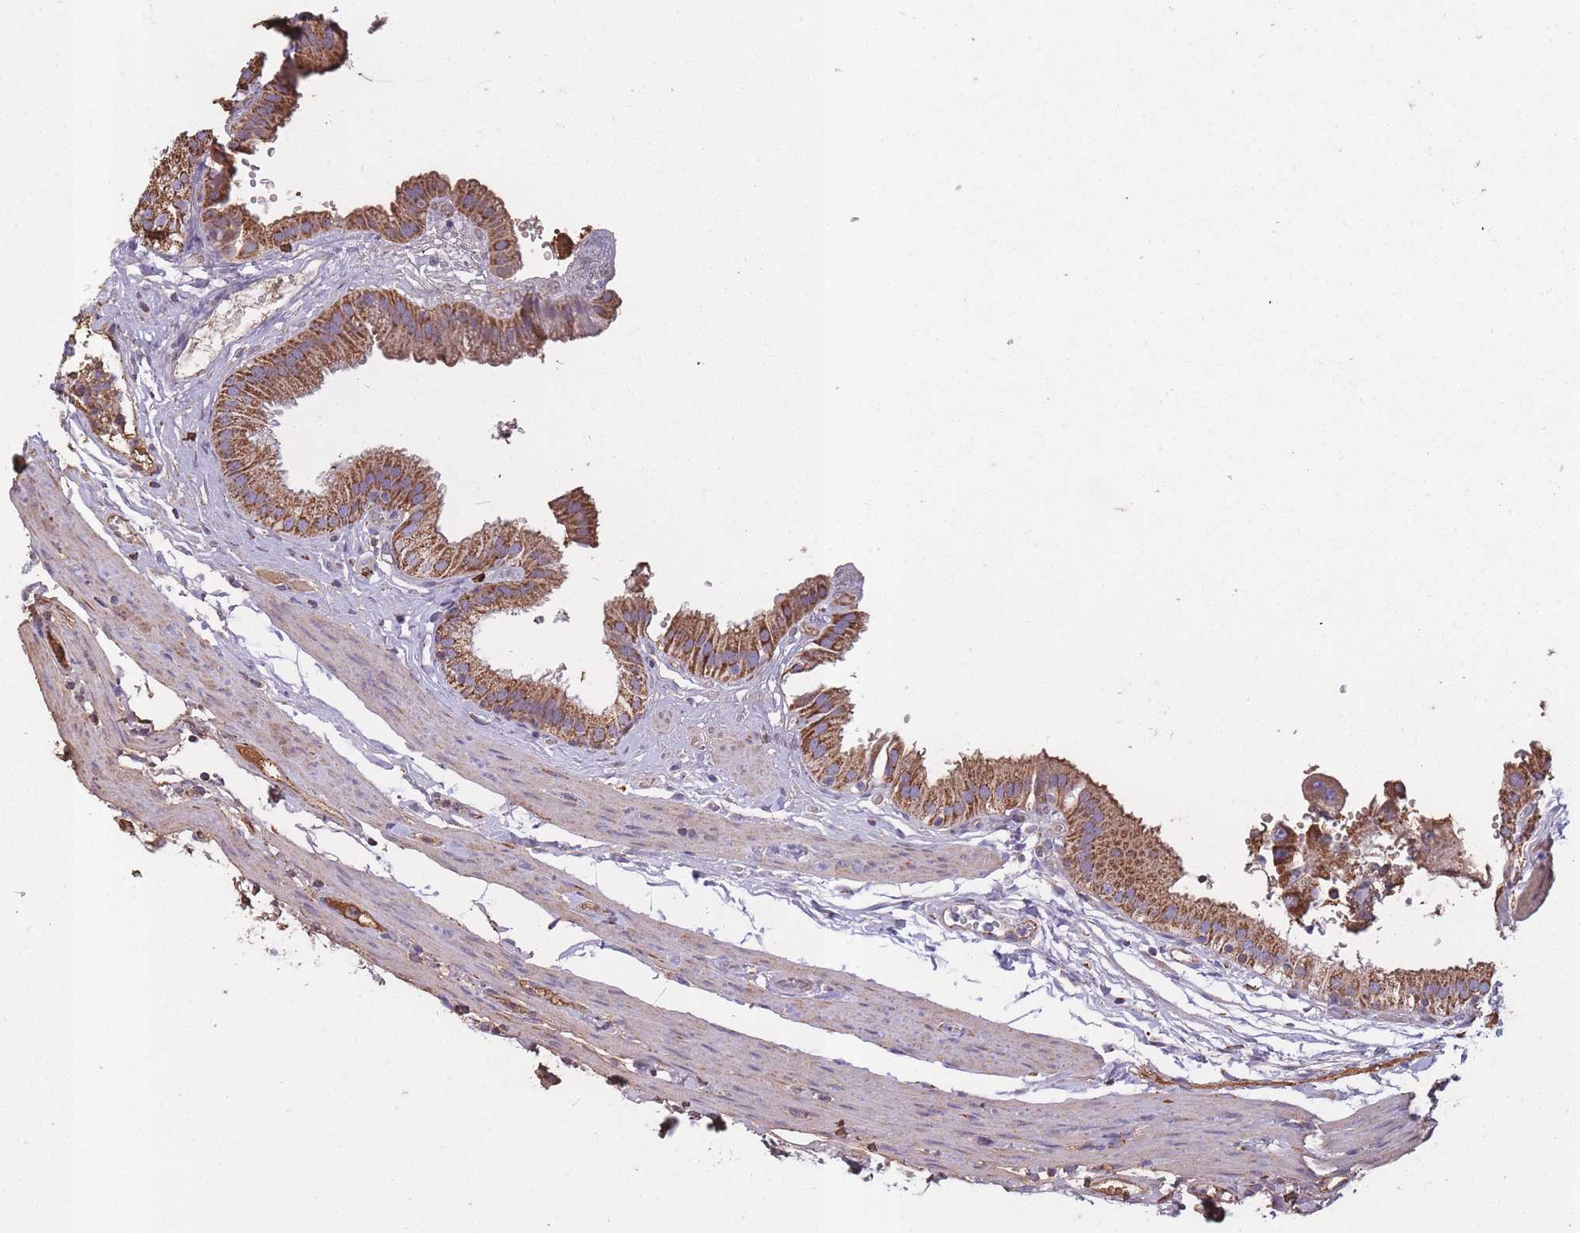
{"staining": {"intensity": "moderate", "quantity": ">75%", "location": "cytoplasmic/membranous"}, "tissue": "gallbladder", "cell_type": "Glandular cells", "image_type": "normal", "snomed": [{"axis": "morphology", "description": "Normal tissue, NOS"}, {"axis": "topography", "description": "Gallbladder"}], "caption": "A micrograph of gallbladder stained for a protein displays moderate cytoplasmic/membranous brown staining in glandular cells. (IHC, brightfield microscopy, high magnification).", "gene": "KAT2A", "patient": {"sex": "female", "age": 61}}